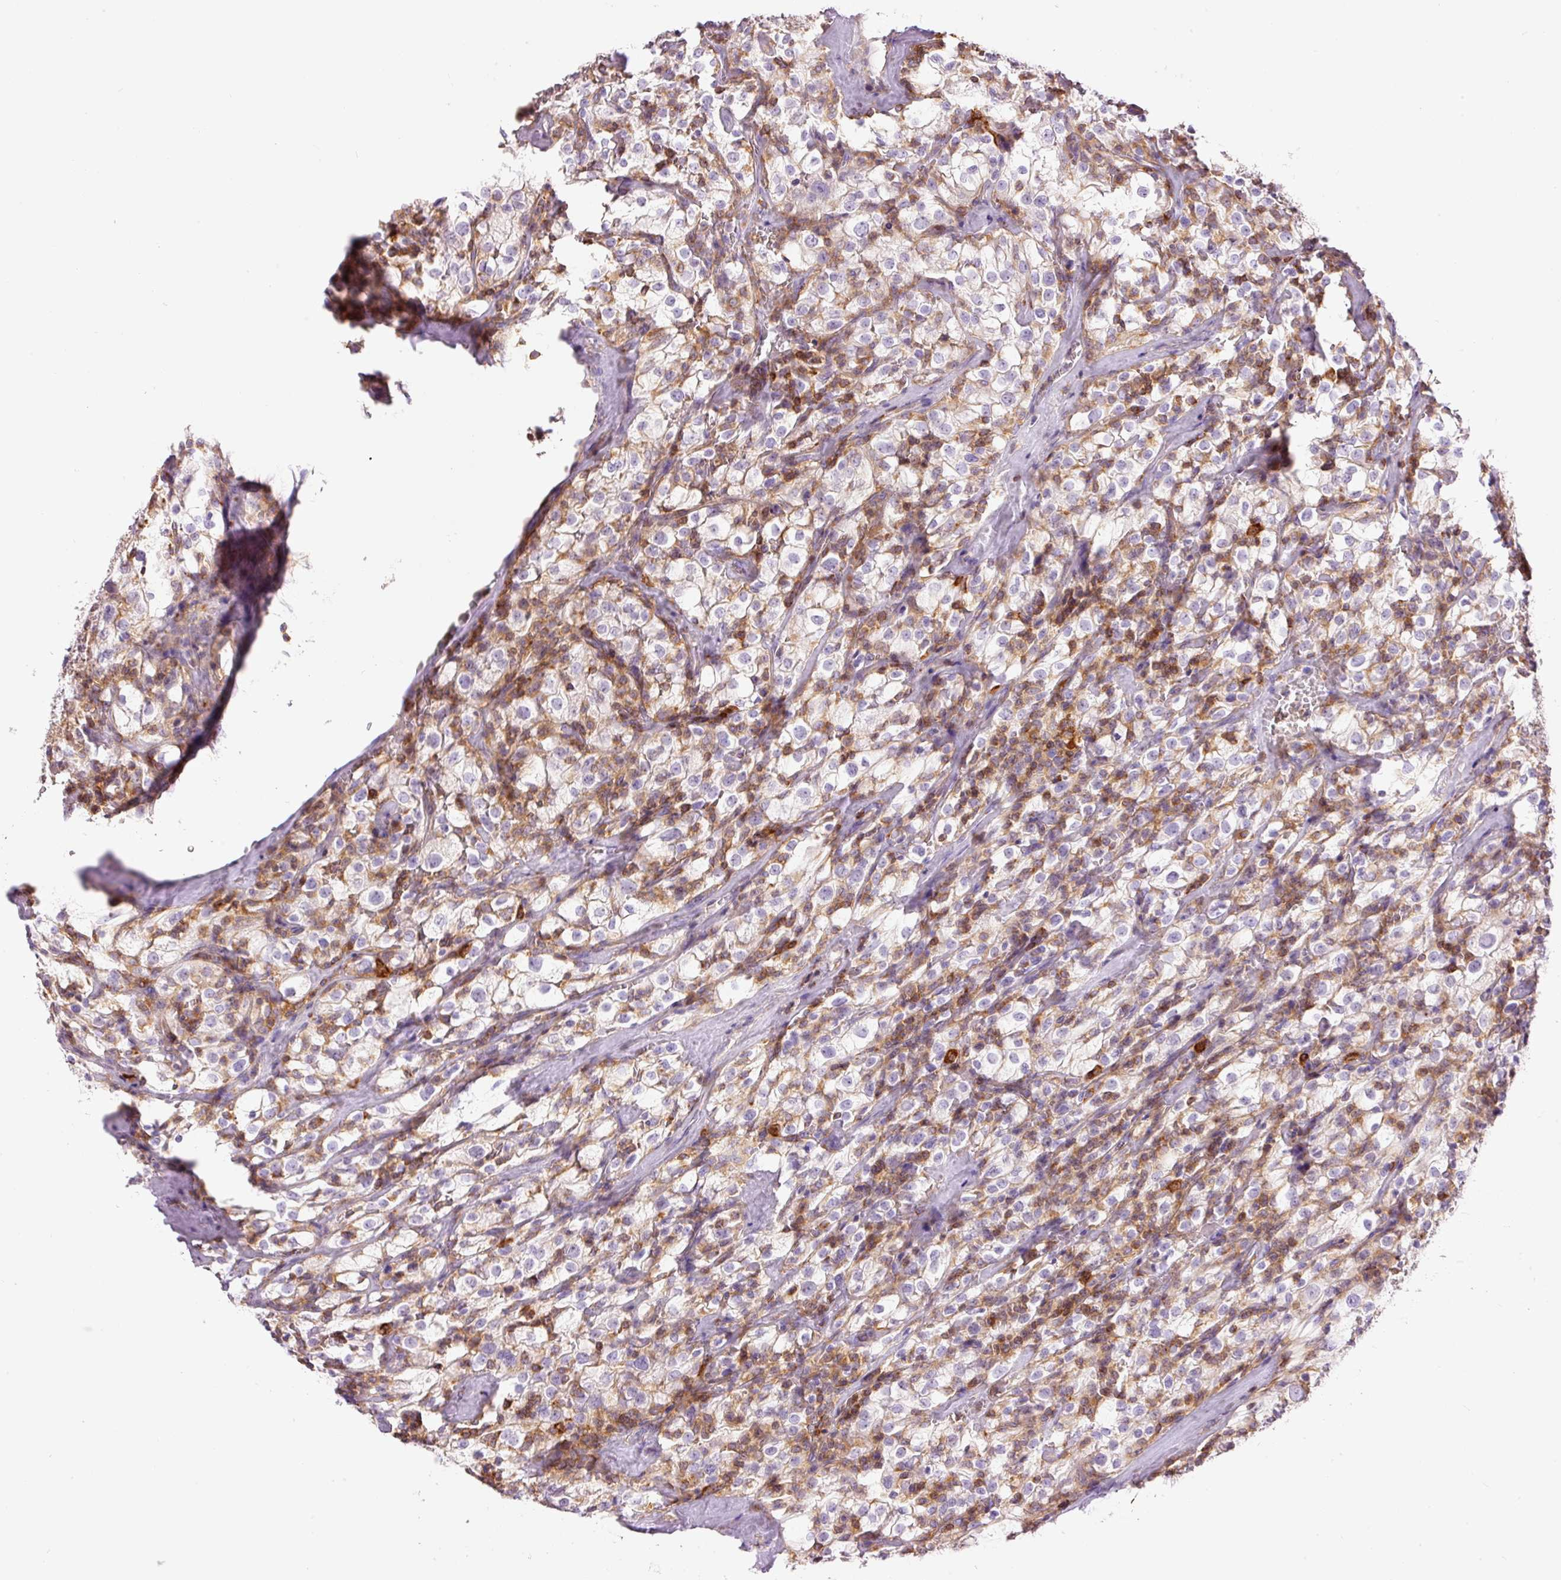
{"staining": {"intensity": "negative", "quantity": "none", "location": "none"}, "tissue": "renal cancer", "cell_type": "Tumor cells", "image_type": "cancer", "snomed": [{"axis": "morphology", "description": "Adenocarcinoma, NOS"}, {"axis": "topography", "description": "Kidney"}], "caption": "IHC photomicrograph of human renal adenocarcinoma stained for a protein (brown), which reveals no positivity in tumor cells. (DAB immunohistochemistry visualized using brightfield microscopy, high magnification).", "gene": "DOK6", "patient": {"sex": "female", "age": 74}}